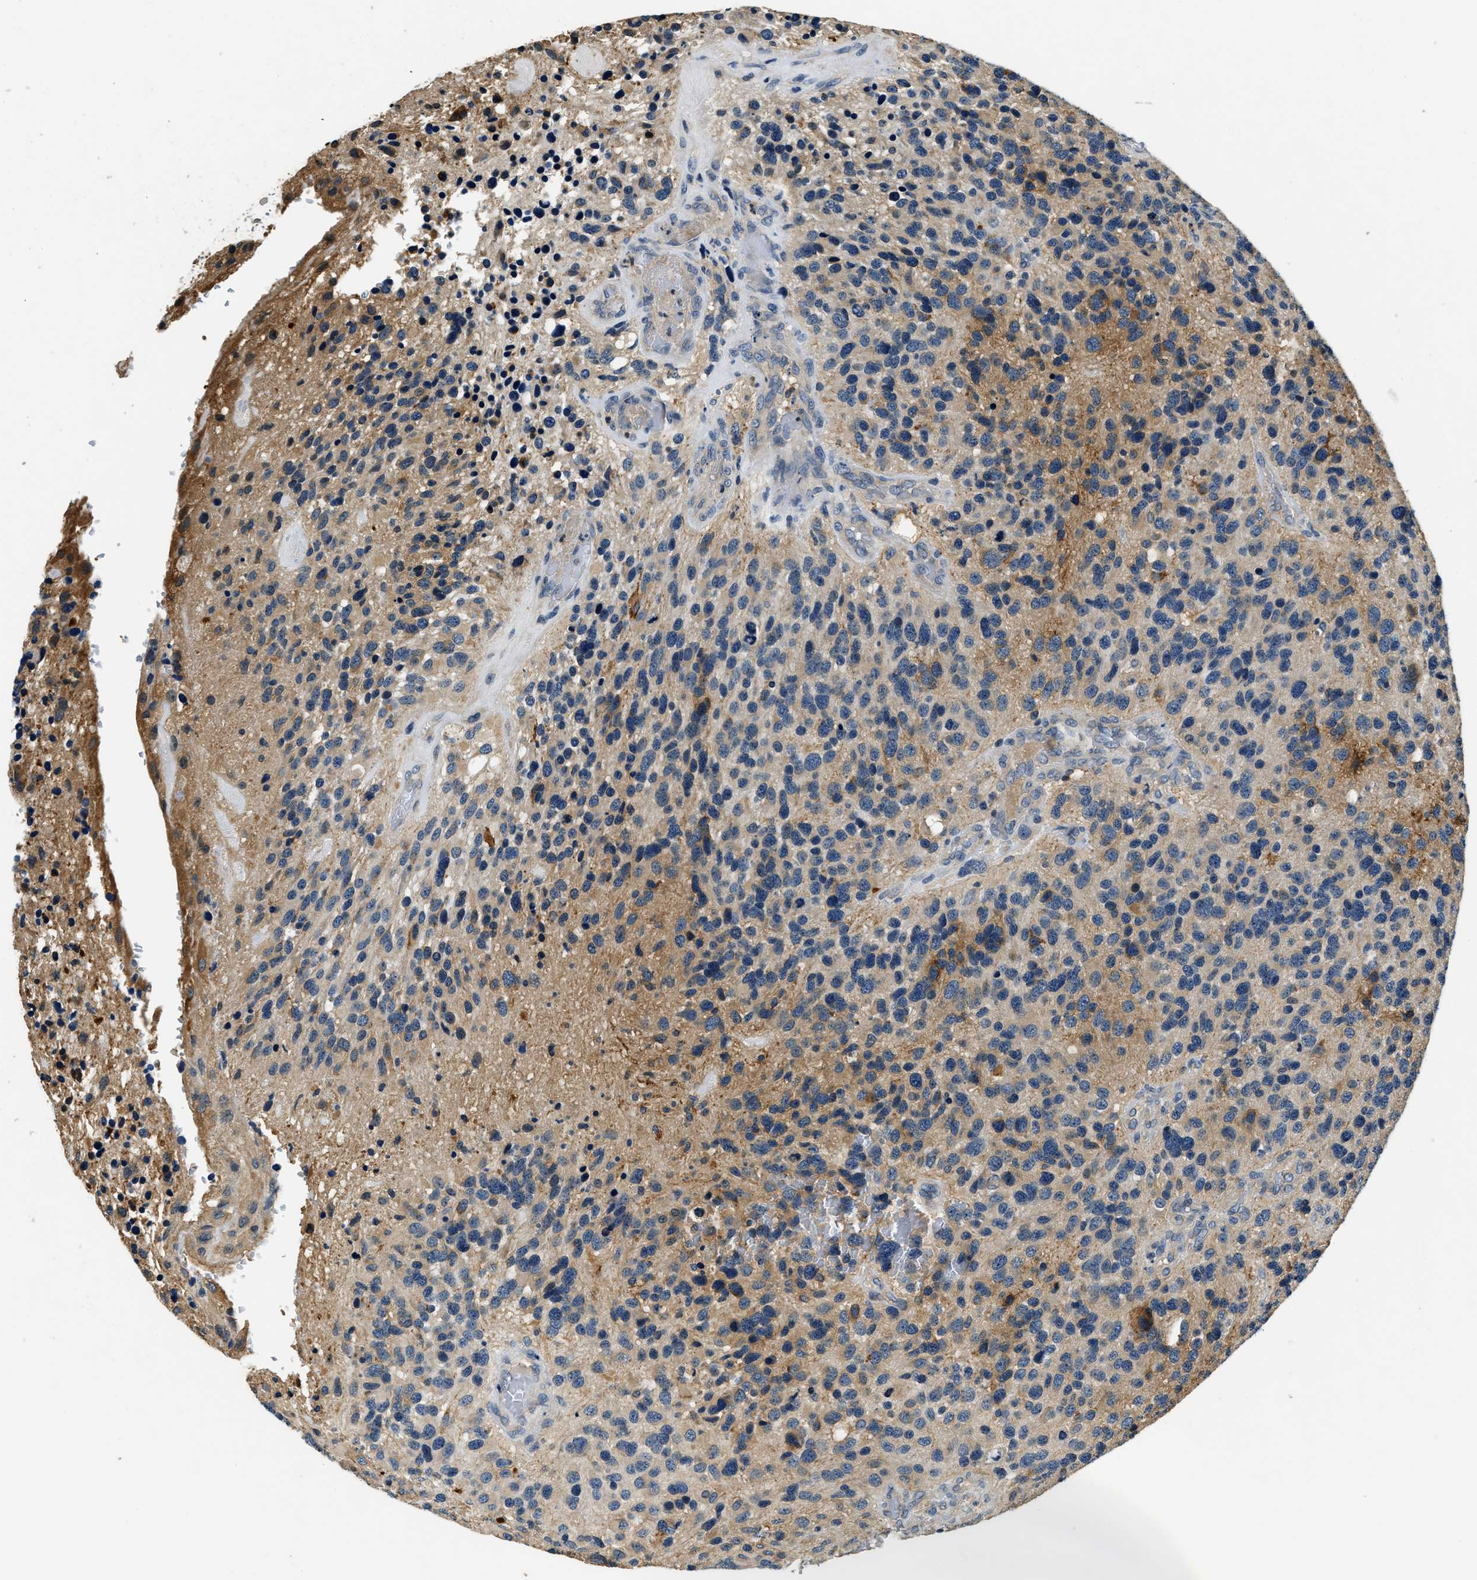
{"staining": {"intensity": "moderate", "quantity": "25%-75%", "location": "cytoplasmic/membranous"}, "tissue": "glioma", "cell_type": "Tumor cells", "image_type": "cancer", "snomed": [{"axis": "morphology", "description": "Glioma, malignant, High grade"}, {"axis": "topography", "description": "Brain"}], "caption": "Moderate cytoplasmic/membranous expression is present in approximately 25%-75% of tumor cells in high-grade glioma (malignant).", "gene": "RESF1", "patient": {"sex": "female", "age": 58}}